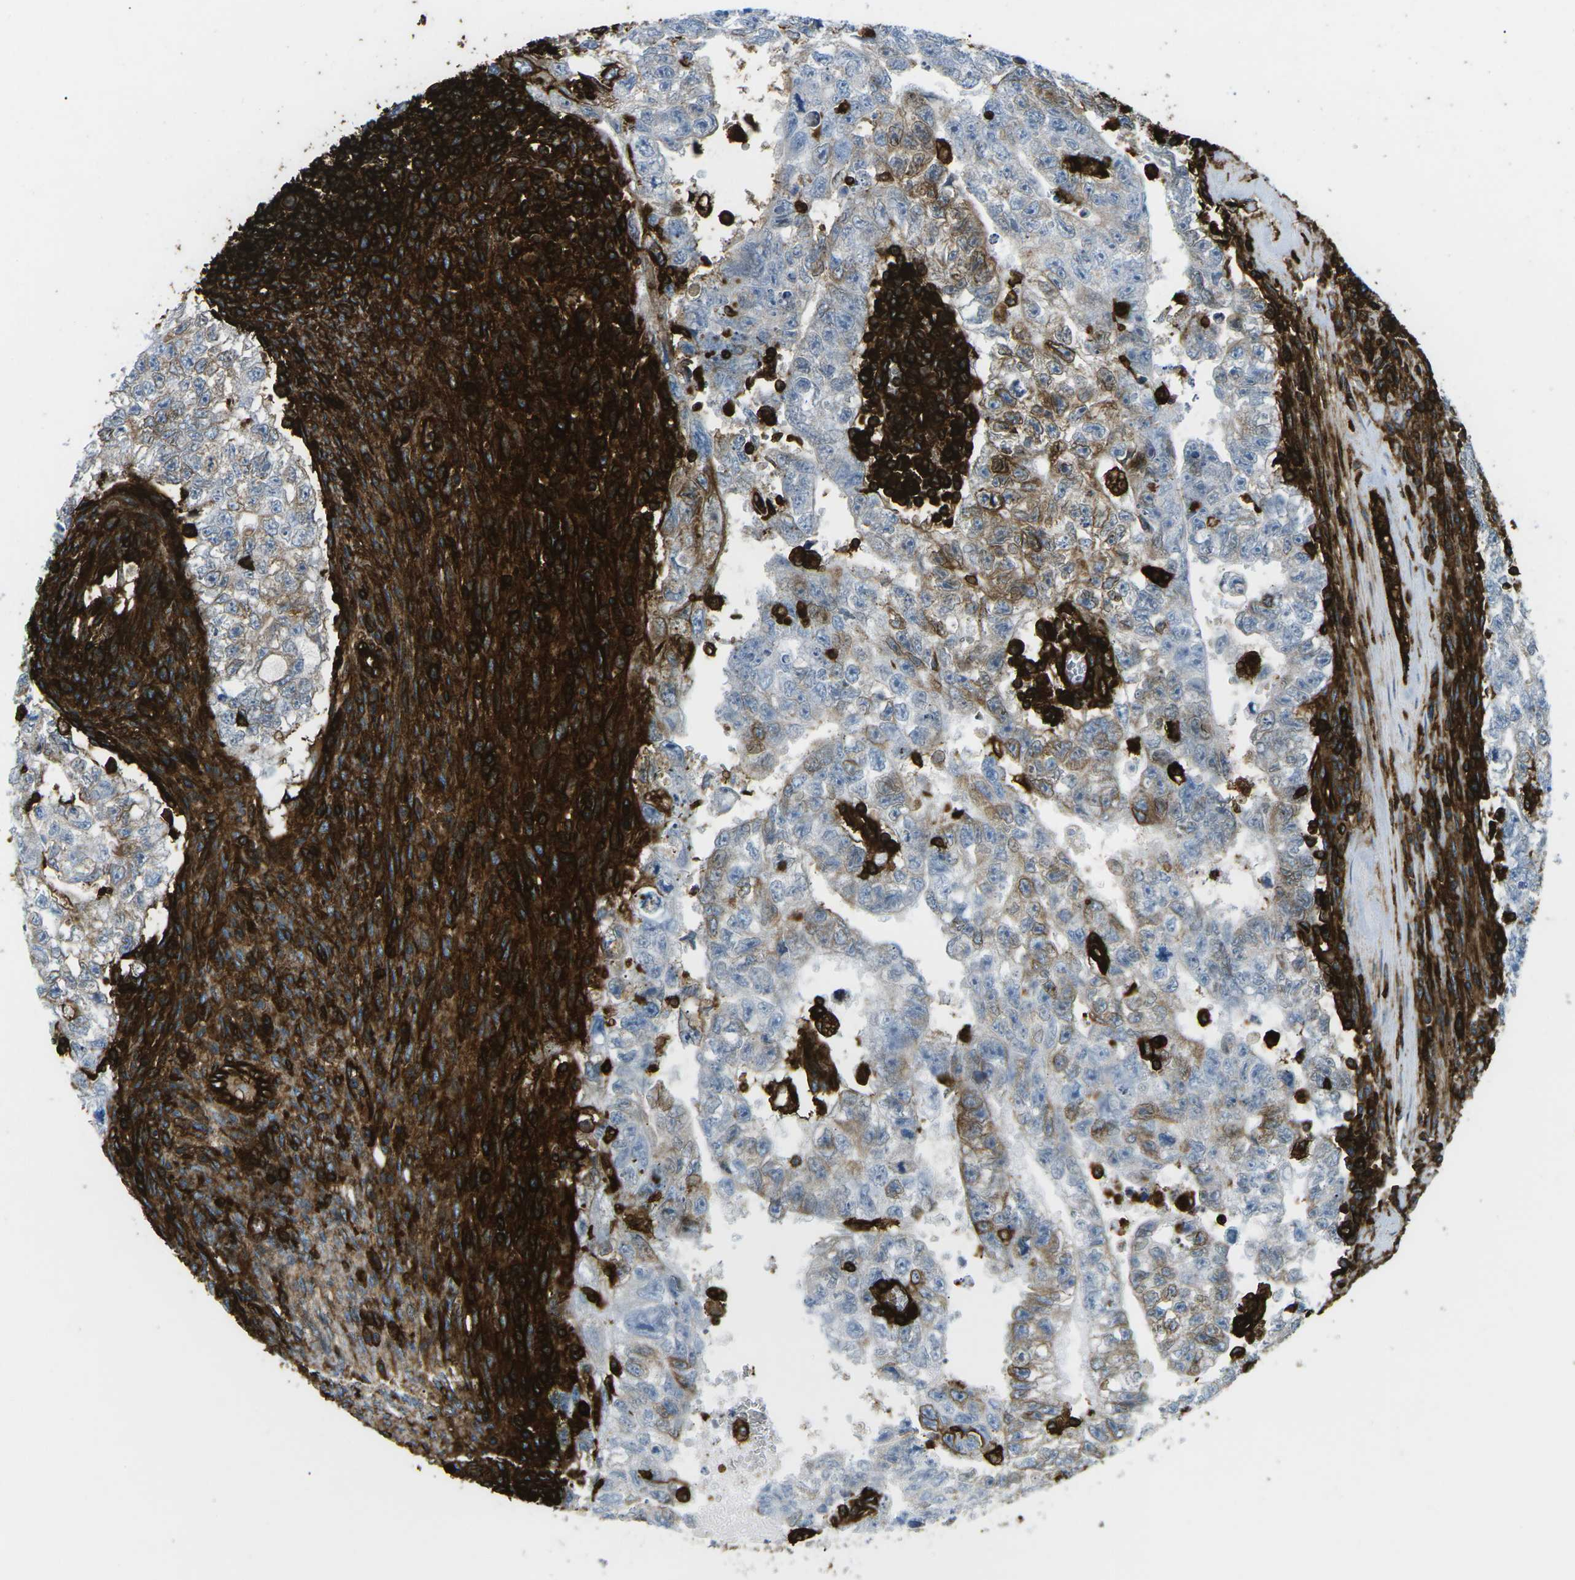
{"staining": {"intensity": "moderate", "quantity": "25%-75%", "location": "cytoplasmic/membranous"}, "tissue": "testis cancer", "cell_type": "Tumor cells", "image_type": "cancer", "snomed": [{"axis": "morphology", "description": "Seminoma, NOS"}, {"axis": "morphology", "description": "Carcinoma, Embryonal, NOS"}, {"axis": "topography", "description": "Testis"}], "caption": "An image of human testis embryonal carcinoma stained for a protein reveals moderate cytoplasmic/membranous brown staining in tumor cells. (Brightfield microscopy of DAB IHC at high magnification).", "gene": "HLA-B", "patient": {"sex": "male", "age": 38}}